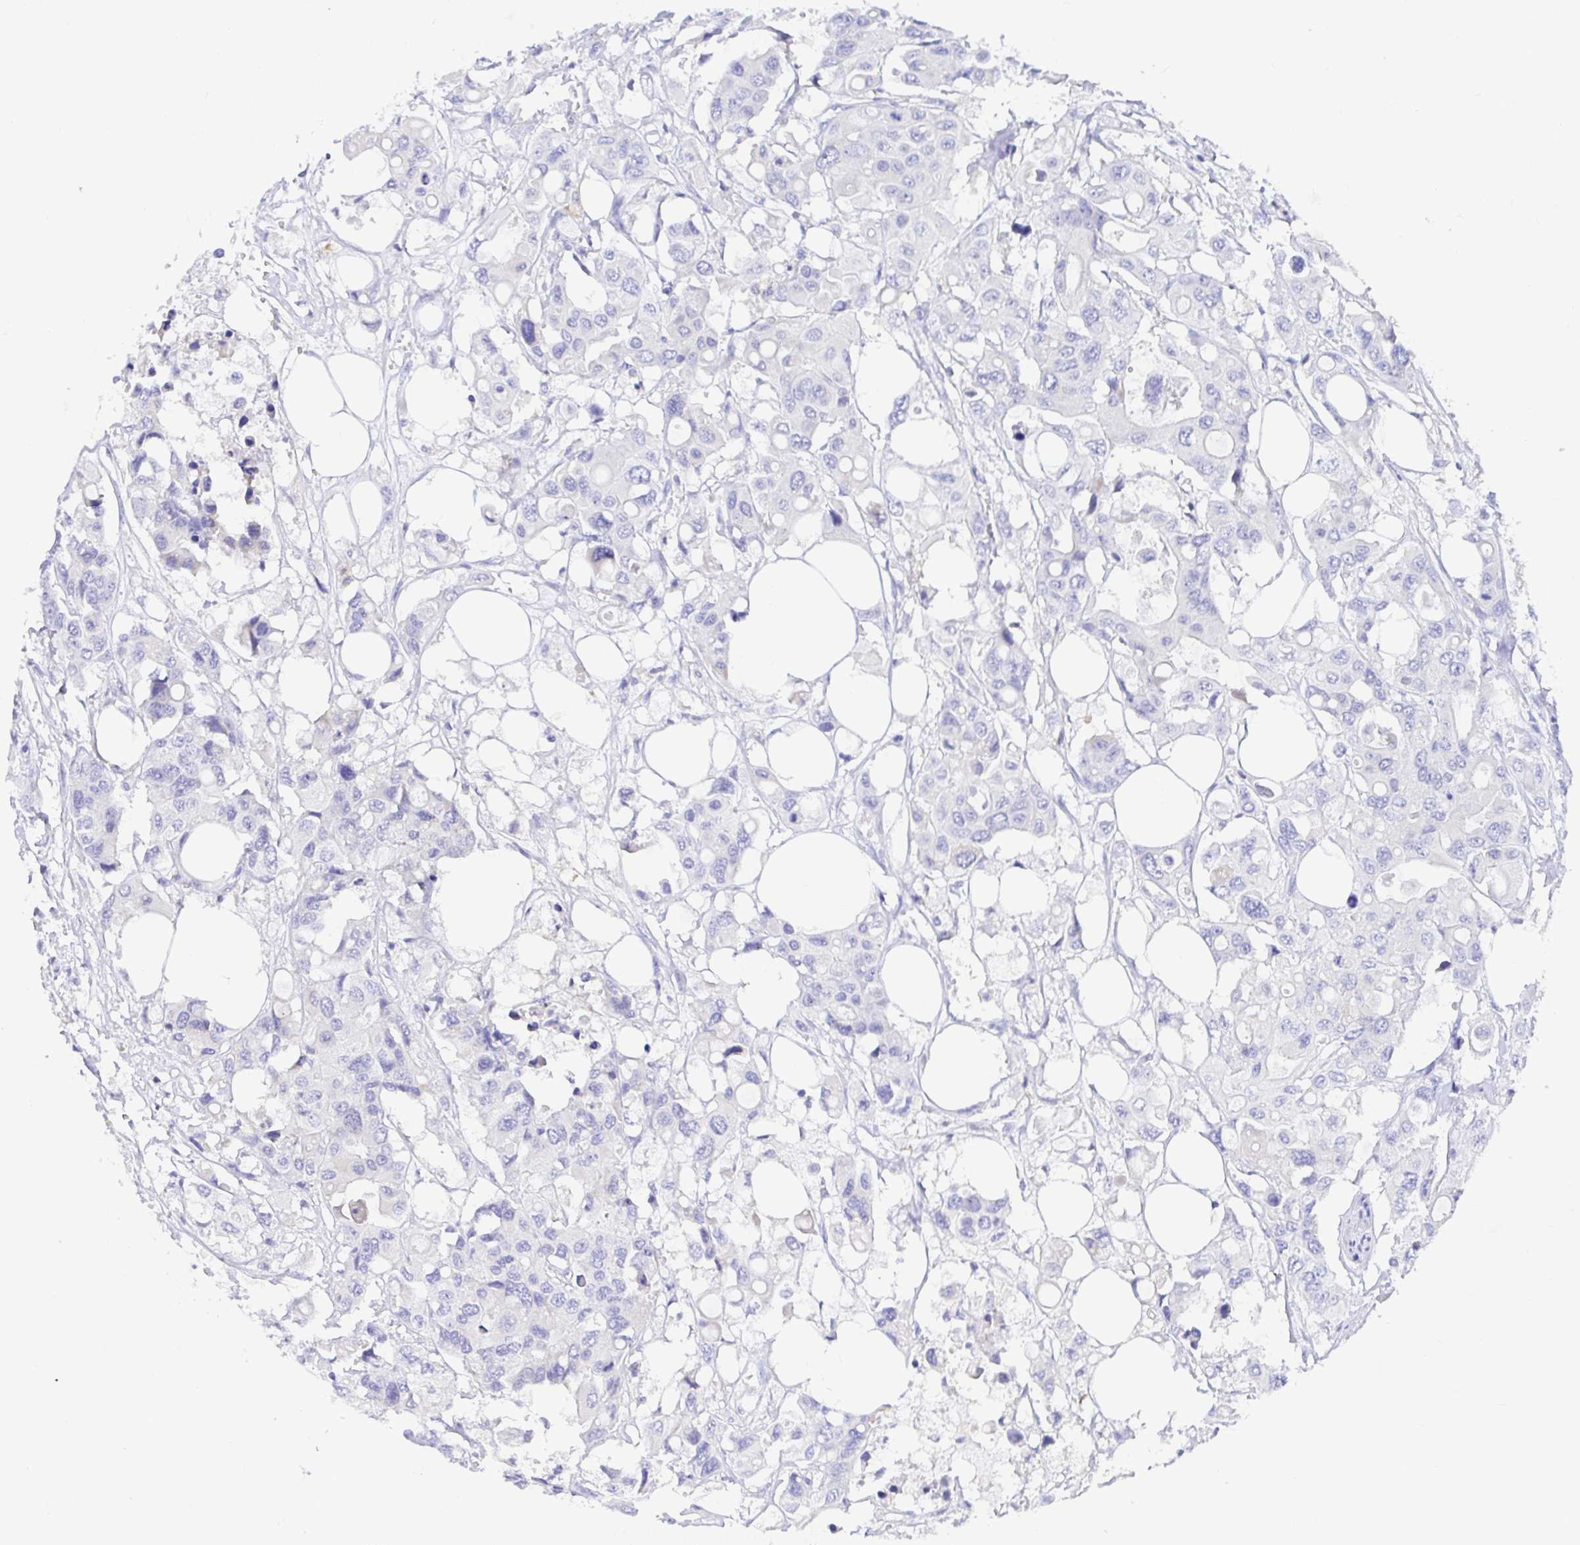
{"staining": {"intensity": "negative", "quantity": "none", "location": "none"}, "tissue": "colorectal cancer", "cell_type": "Tumor cells", "image_type": "cancer", "snomed": [{"axis": "morphology", "description": "Adenocarcinoma, NOS"}, {"axis": "topography", "description": "Colon"}], "caption": "Immunohistochemistry of human colorectal cancer (adenocarcinoma) shows no staining in tumor cells.", "gene": "BACE2", "patient": {"sex": "male", "age": 77}}